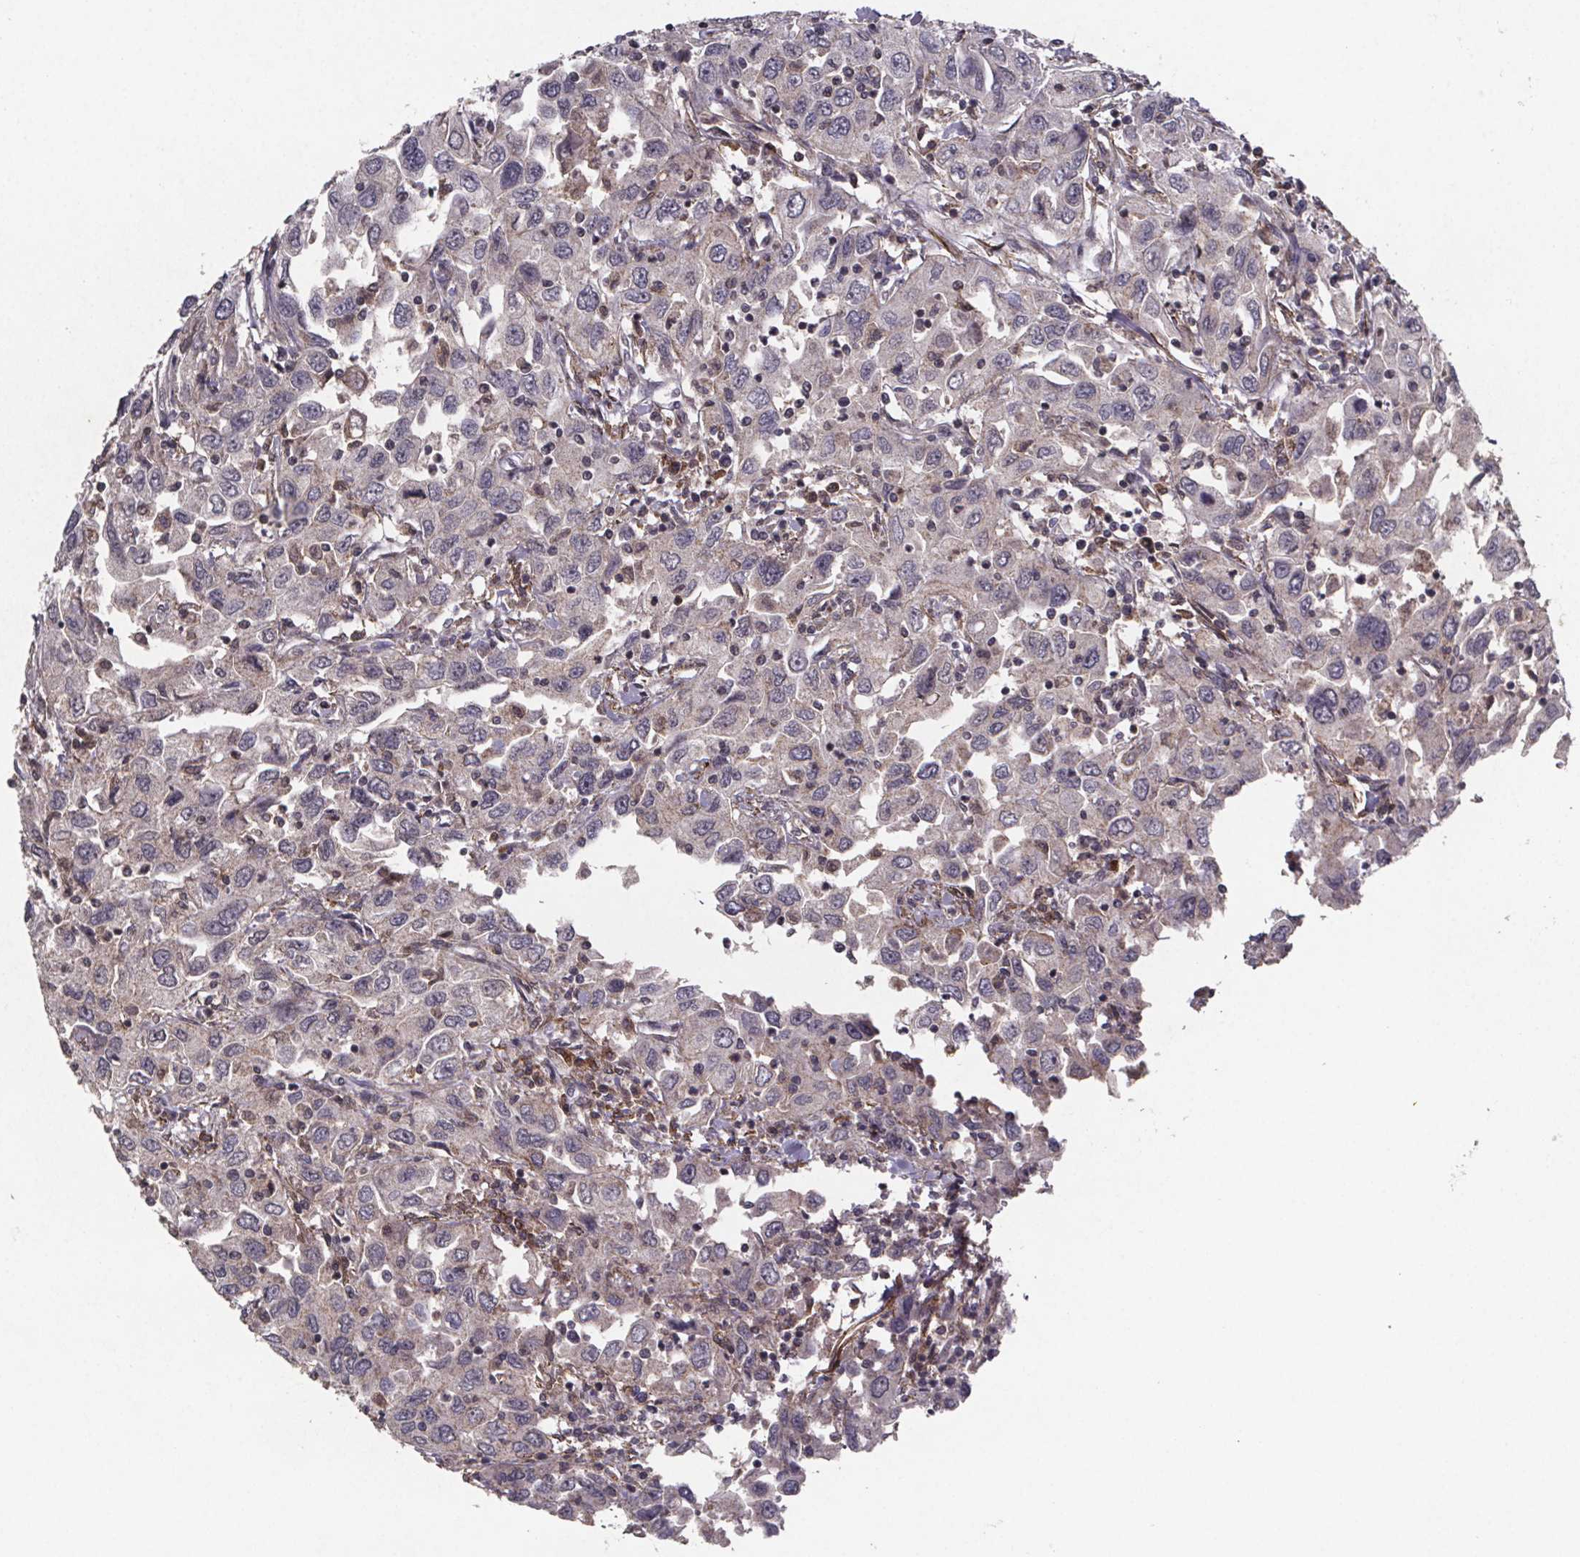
{"staining": {"intensity": "negative", "quantity": "none", "location": "none"}, "tissue": "urothelial cancer", "cell_type": "Tumor cells", "image_type": "cancer", "snomed": [{"axis": "morphology", "description": "Urothelial carcinoma, High grade"}, {"axis": "topography", "description": "Urinary bladder"}], "caption": "Urothelial cancer stained for a protein using immunohistochemistry exhibits no expression tumor cells.", "gene": "PALLD", "patient": {"sex": "male", "age": 76}}